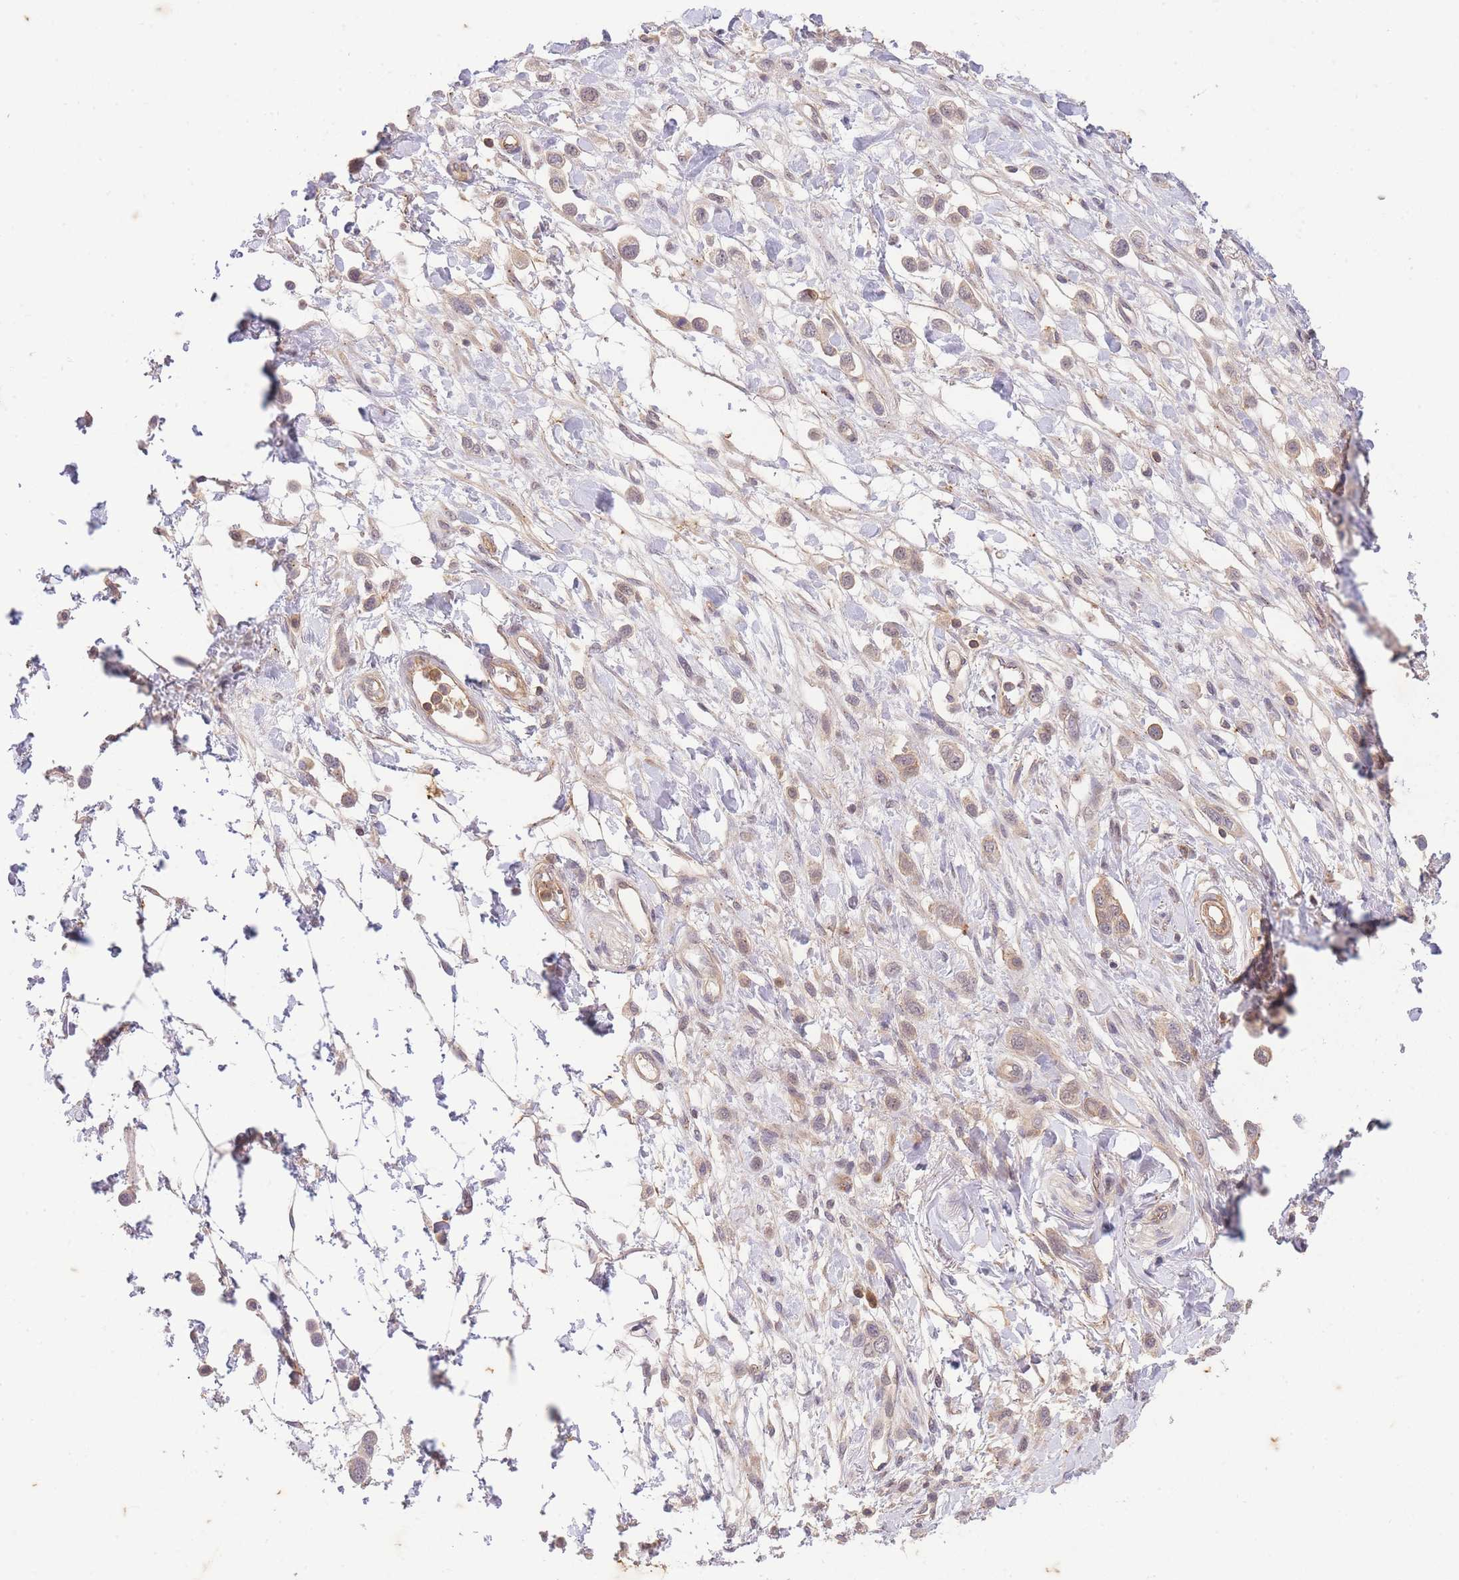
{"staining": {"intensity": "weak", "quantity": ">75%", "location": "cytoplasmic/membranous"}, "tissue": "stomach cancer", "cell_type": "Tumor cells", "image_type": "cancer", "snomed": [{"axis": "morphology", "description": "Adenocarcinoma, NOS"}, {"axis": "topography", "description": "Stomach"}], "caption": "This photomicrograph reveals immunohistochemistry (IHC) staining of human stomach cancer, with low weak cytoplasmic/membranous expression in approximately >75% of tumor cells.", "gene": "ST8SIA4", "patient": {"sex": "female", "age": 65}}